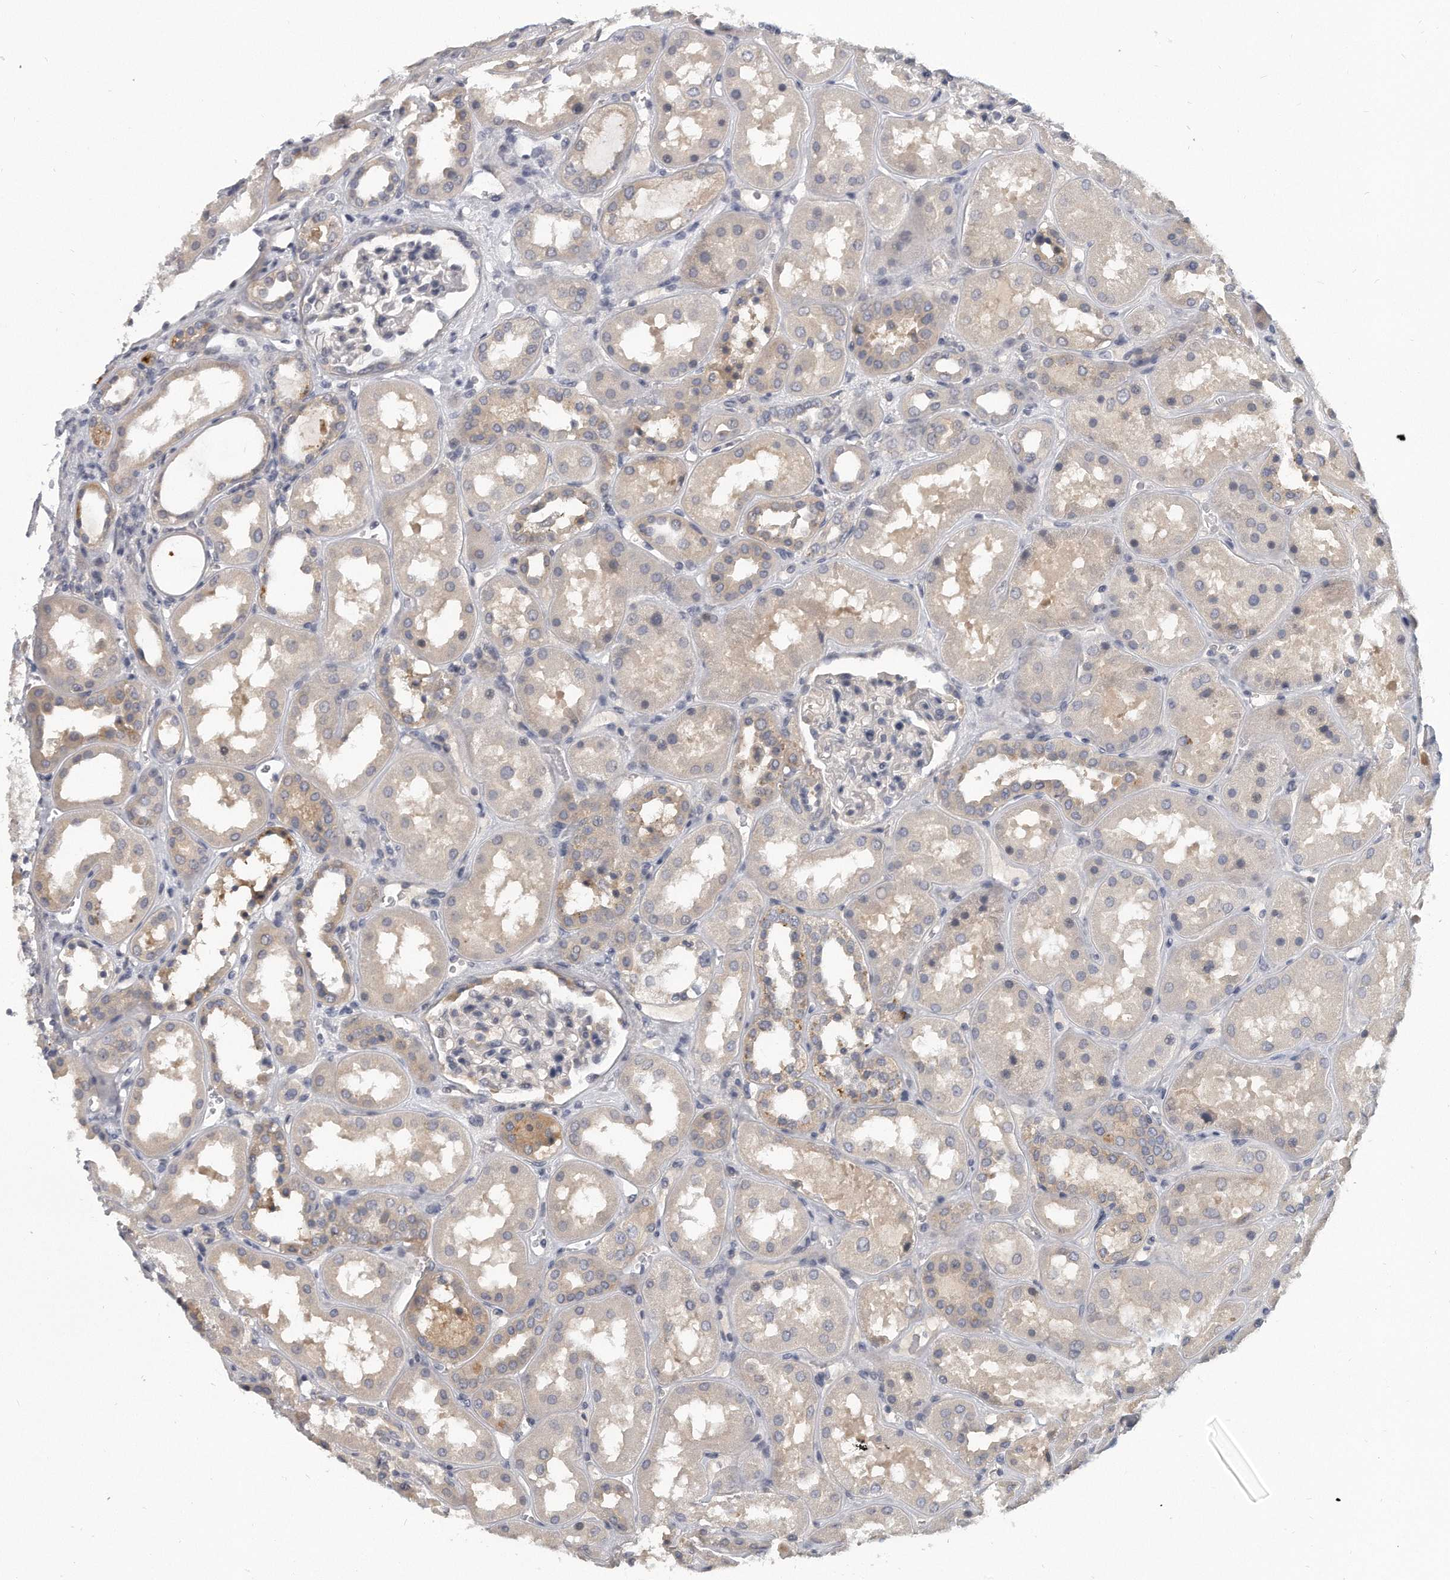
{"staining": {"intensity": "weak", "quantity": "<25%", "location": "cytoplasmic/membranous"}, "tissue": "kidney", "cell_type": "Cells in glomeruli", "image_type": "normal", "snomed": [{"axis": "morphology", "description": "Normal tissue, NOS"}, {"axis": "topography", "description": "Kidney"}], "caption": "Immunohistochemical staining of unremarkable kidney reveals no significant staining in cells in glomeruli.", "gene": "KLHL7", "patient": {"sex": "male", "age": 70}}